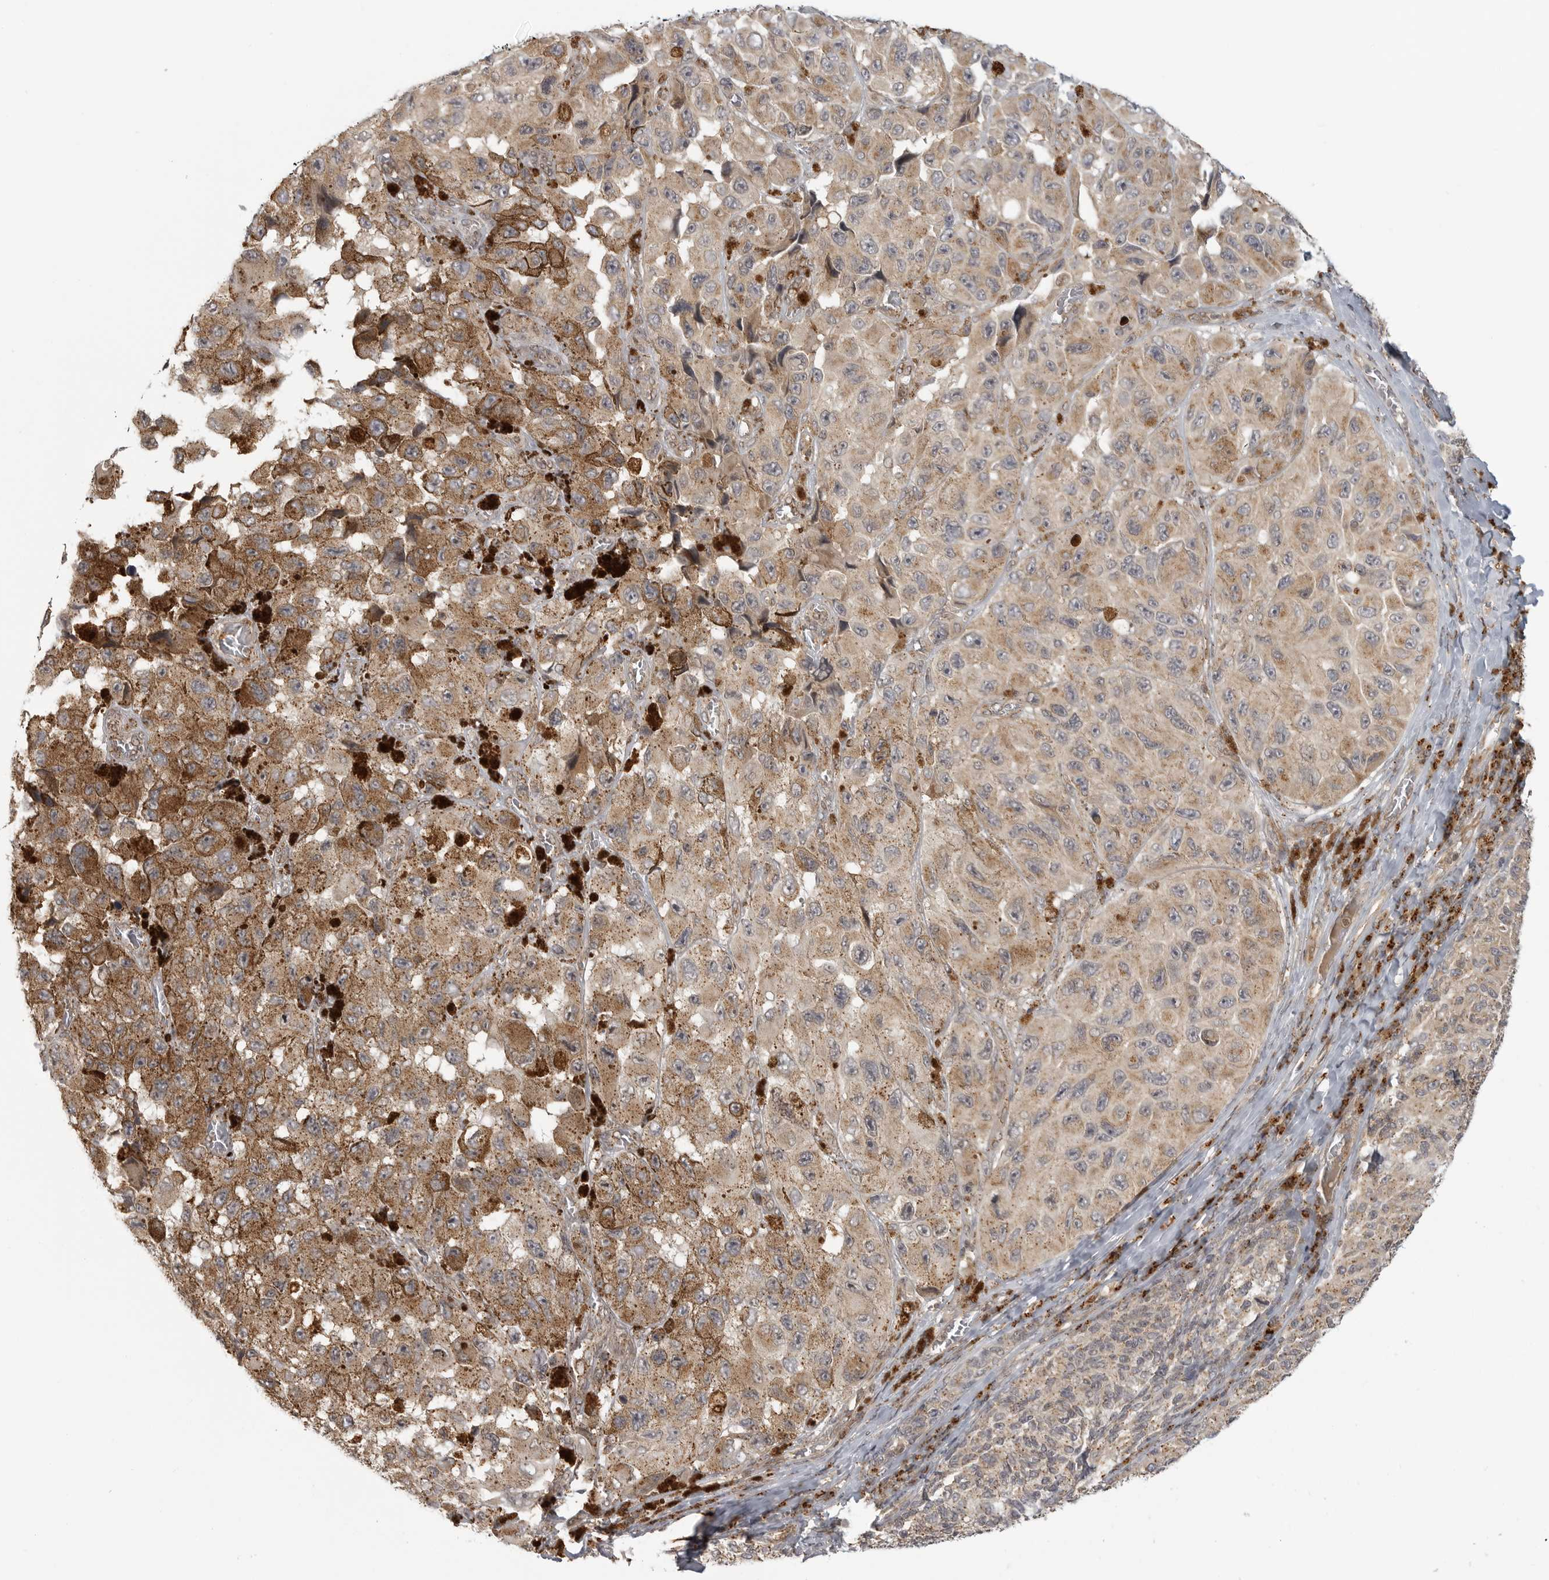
{"staining": {"intensity": "weak", "quantity": ">75%", "location": "cytoplasmic/membranous"}, "tissue": "melanoma", "cell_type": "Tumor cells", "image_type": "cancer", "snomed": [{"axis": "morphology", "description": "Malignant melanoma, NOS"}, {"axis": "topography", "description": "Skin"}], "caption": "Malignant melanoma was stained to show a protein in brown. There is low levels of weak cytoplasmic/membranous positivity in approximately >75% of tumor cells. (Brightfield microscopy of DAB IHC at high magnification).", "gene": "COPA", "patient": {"sex": "female", "age": 73}}